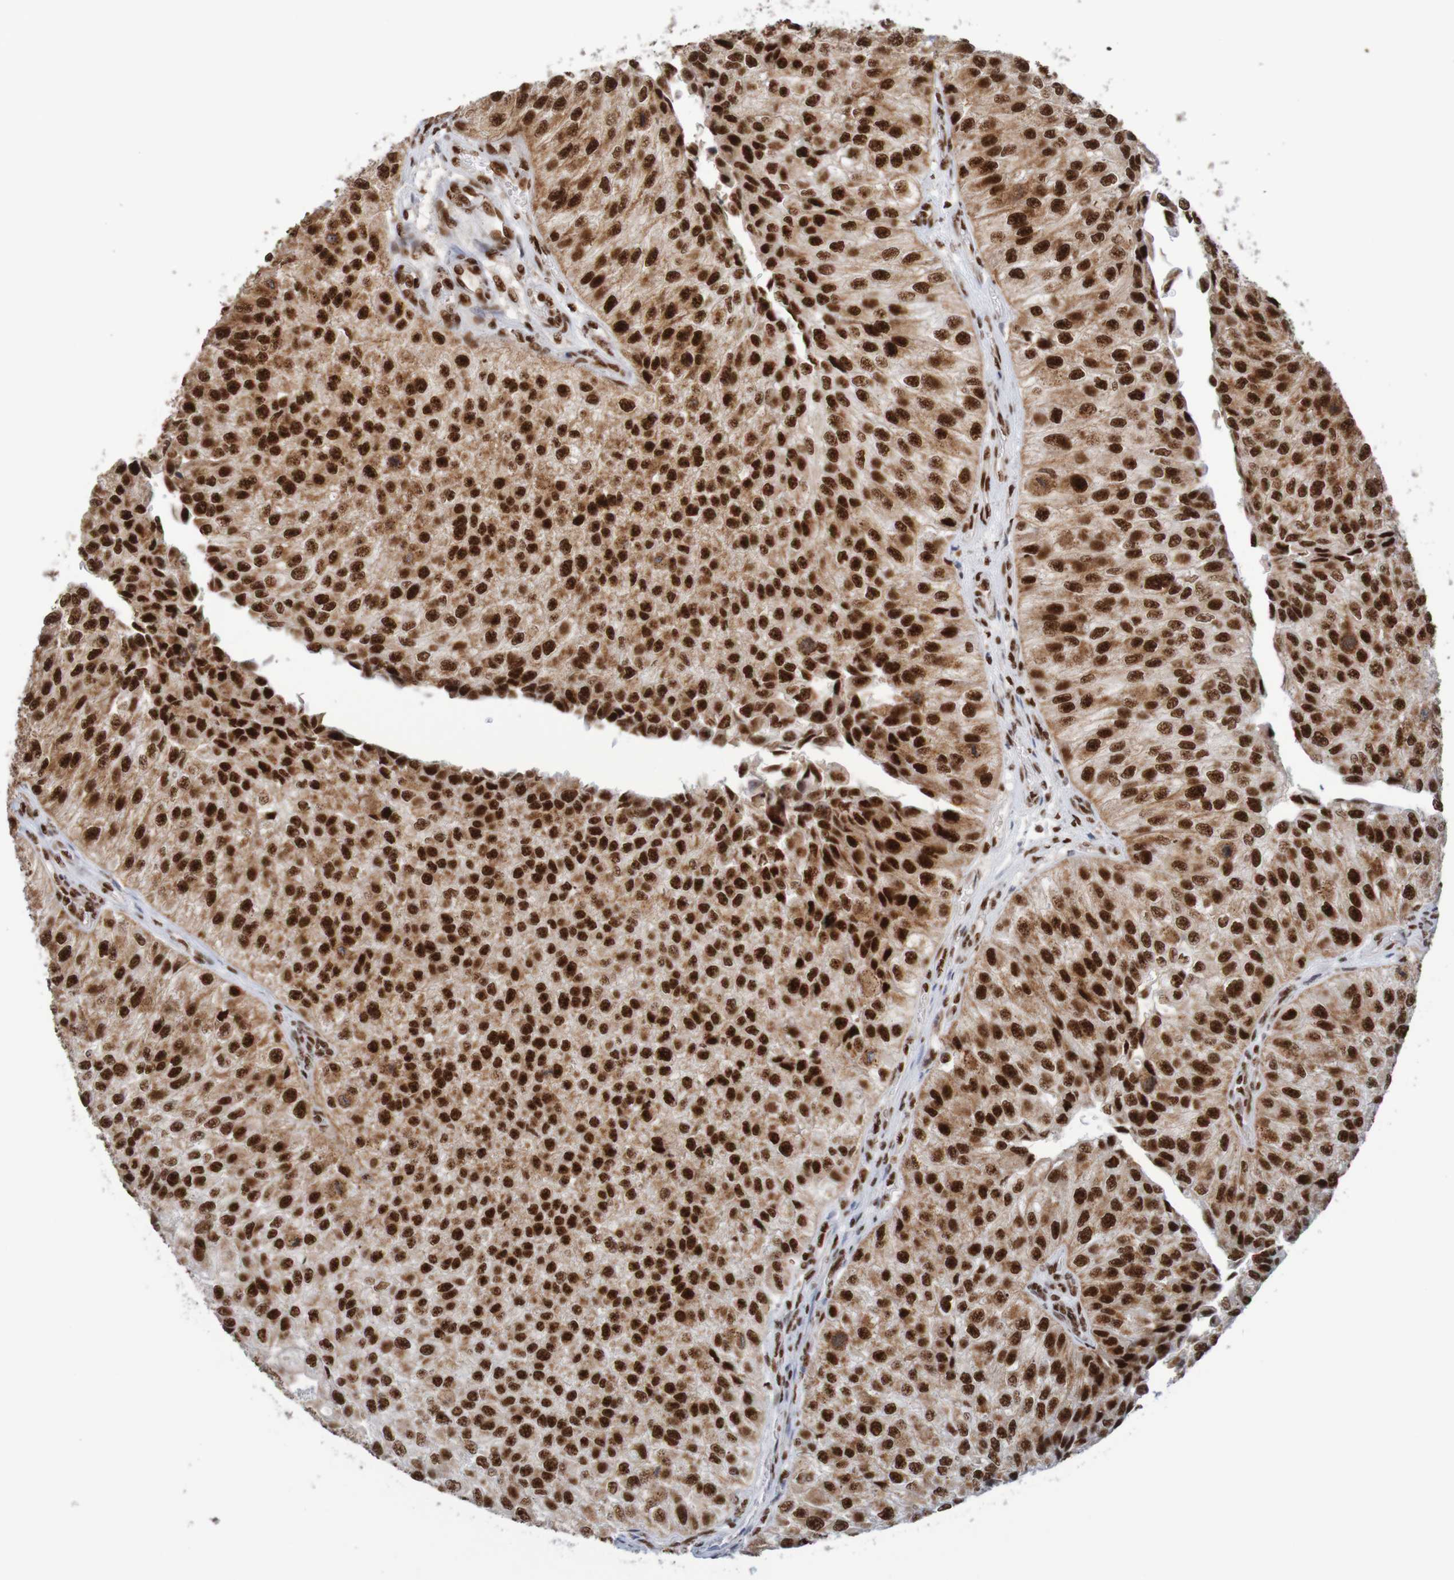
{"staining": {"intensity": "strong", "quantity": ">75%", "location": "nuclear"}, "tissue": "urothelial cancer", "cell_type": "Tumor cells", "image_type": "cancer", "snomed": [{"axis": "morphology", "description": "Urothelial carcinoma, High grade"}, {"axis": "topography", "description": "Kidney"}, {"axis": "topography", "description": "Urinary bladder"}], "caption": "Immunohistochemical staining of urothelial carcinoma (high-grade) demonstrates strong nuclear protein expression in about >75% of tumor cells.", "gene": "THRAP3", "patient": {"sex": "male", "age": 77}}